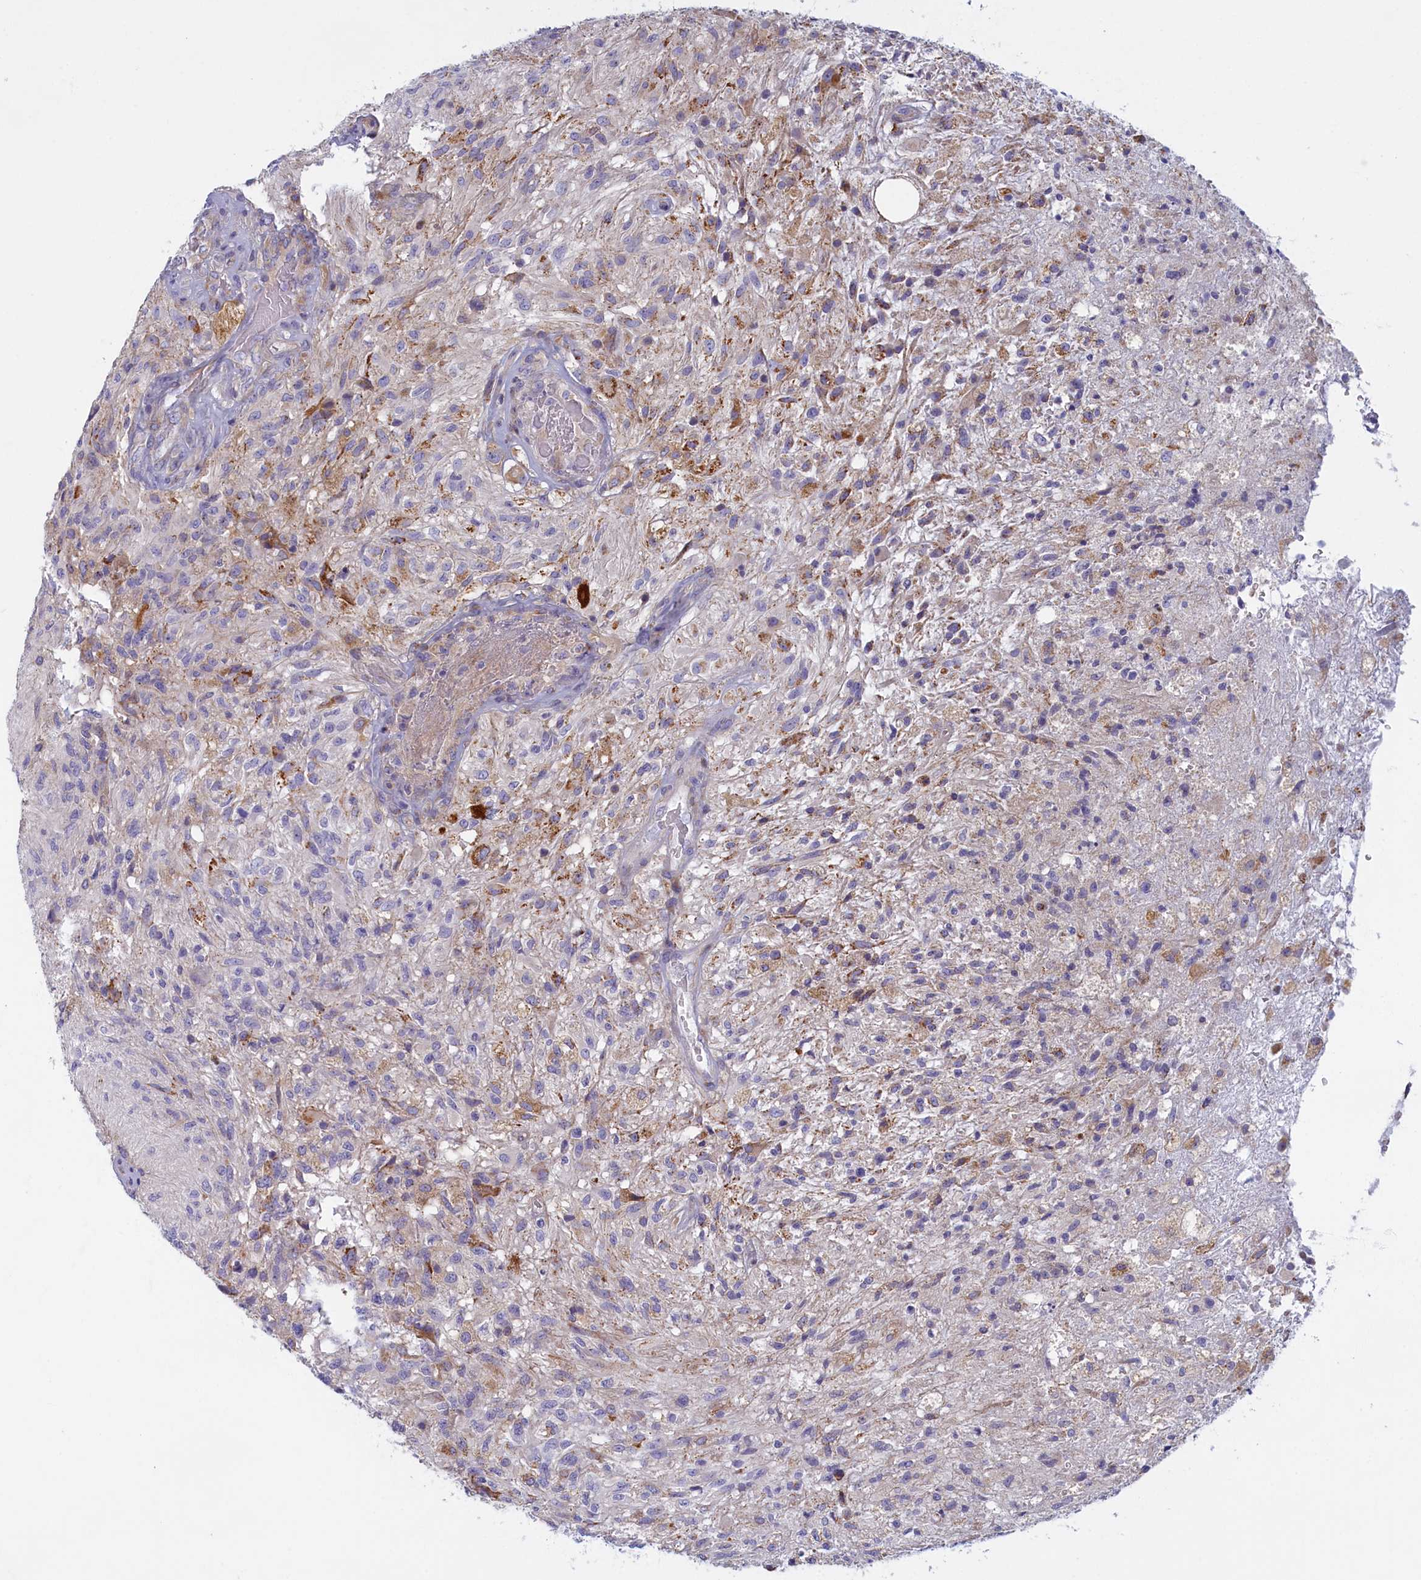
{"staining": {"intensity": "negative", "quantity": "none", "location": "none"}, "tissue": "glioma", "cell_type": "Tumor cells", "image_type": "cancer", "snomed": [{"axis": "morphology", "description": "Glioma, malignant, High grade"}, {"axis": "topography", "description": "Brain"}], "caption": "This micrograph is of malignant glioma (high-grade) stained with immunohistochemistry to label a protein in brown with the nuclei are counter-stained blue. There is no positivity in tumor cells.", "gene": "NOL10", "patient": {"sex": "male", "age": 56}}